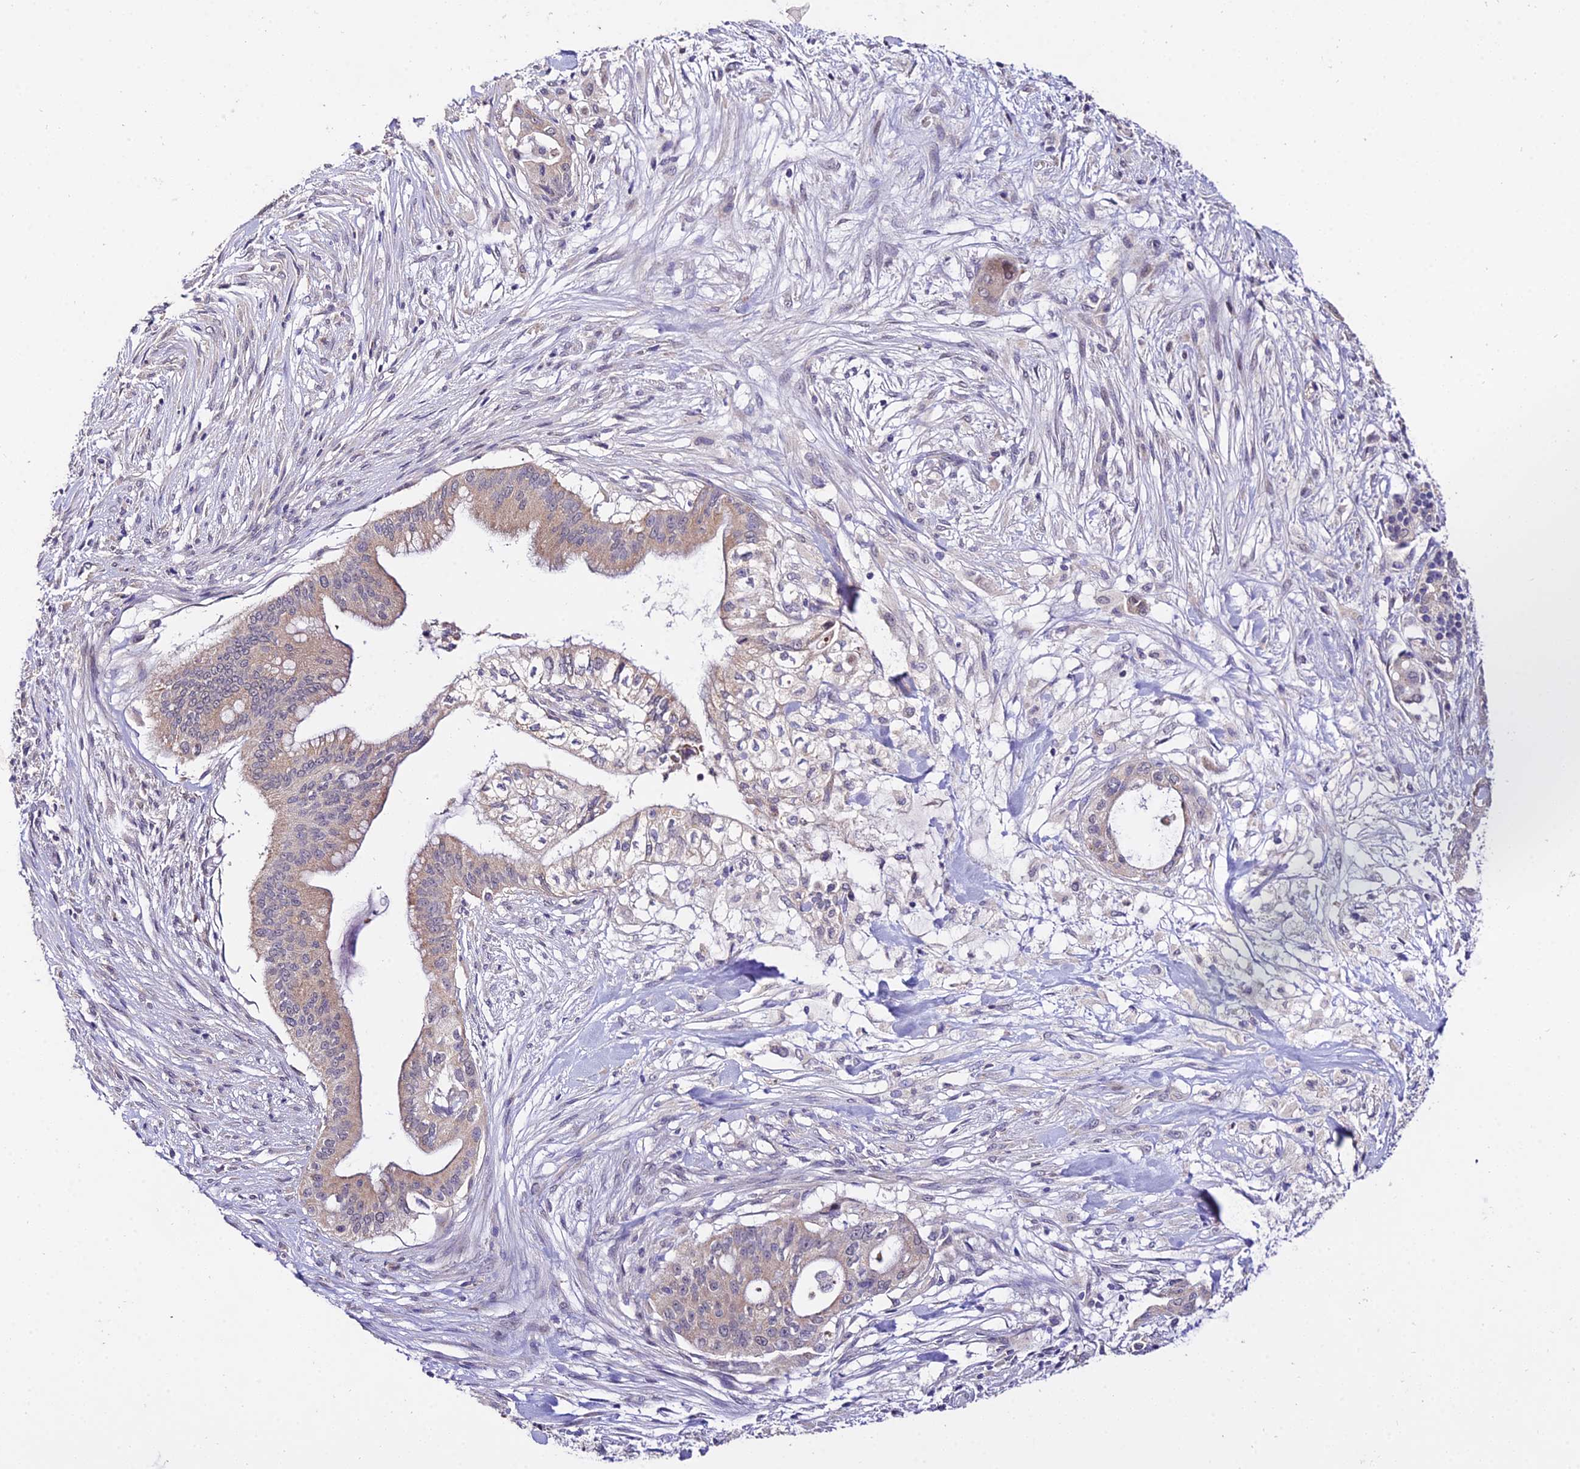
{"staining": {"intensity": "weak", "quantity": "25%-75%", "location": "cytoplasmic/membranous"}, "tissue": "pancreatic cancer", "cell_type": "Tumor cells", "image_type": "cancer", "snomed": [{"axis": "morphology", "description": "Adenocarcinoma, NOS"}, {"axis": "topography", "description": "Pancreas"}], "caption": "Brown immunohistochemical staining in human pancreatic cancer (adenocarcinoma) demonstrates weak cytoplasmic/membranous positivity in about 25%-75% of tumor cells.", "gene": "WDR5B", "patient": {"sex": "male", "age": 46}}